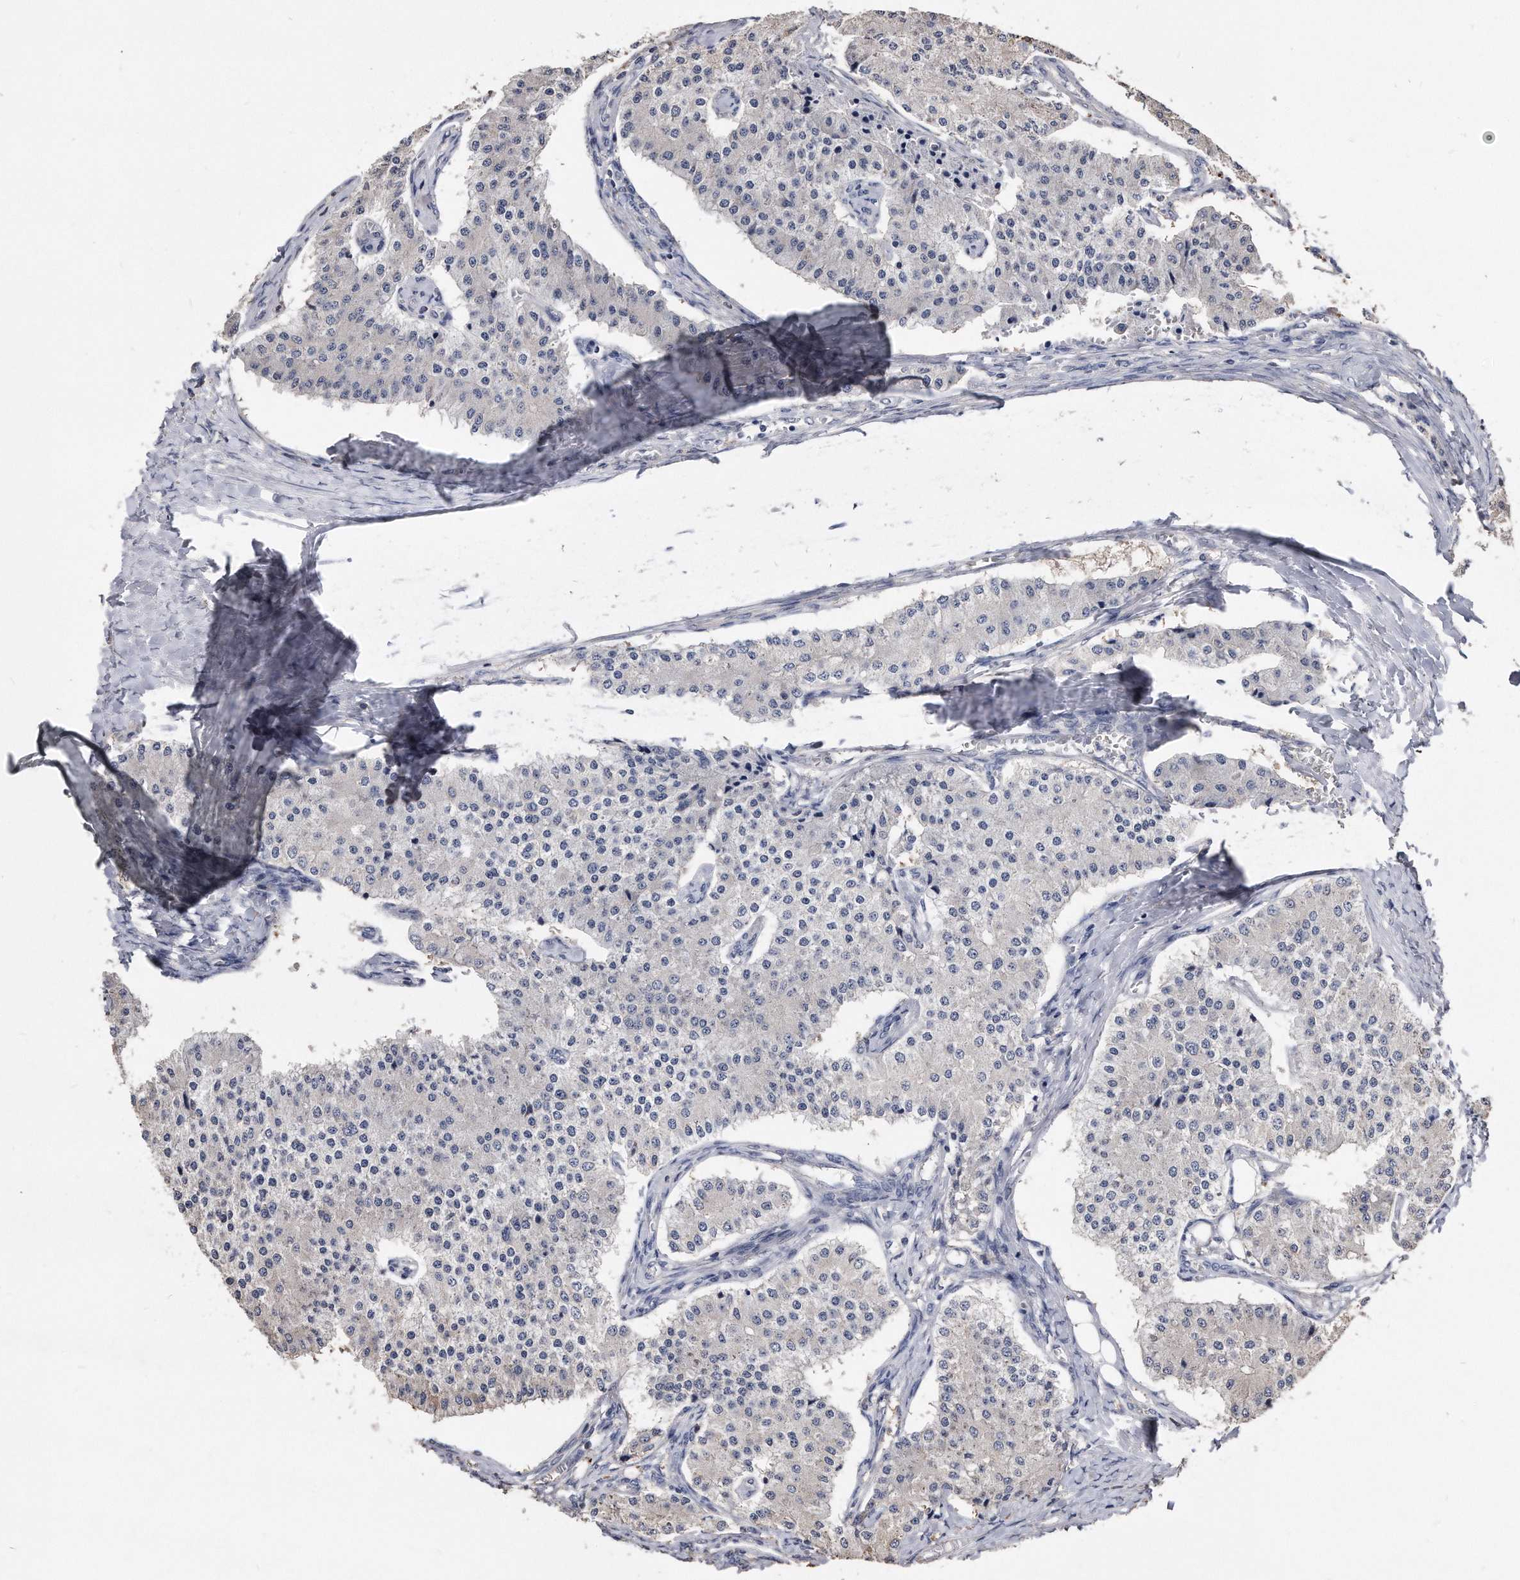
{"staining": {"intensity": "negative", "quantity": "none", "location": "none"}, "tissue": "carcinoid", "cell_type": "Tumor cells", "image_type": "cancer", "snomed": [{"axis": "morphology", "description": "Carcinoid, malignant, NOS"}, {"axis": "topography", "description": "Colon"}], "caption": "This is an immunohistochemistry (IHC) image of human carcinoid. There is no expression in tumor cells.", "gene": "IL20RA", "patient": {"sex": "female", "age": 52}}